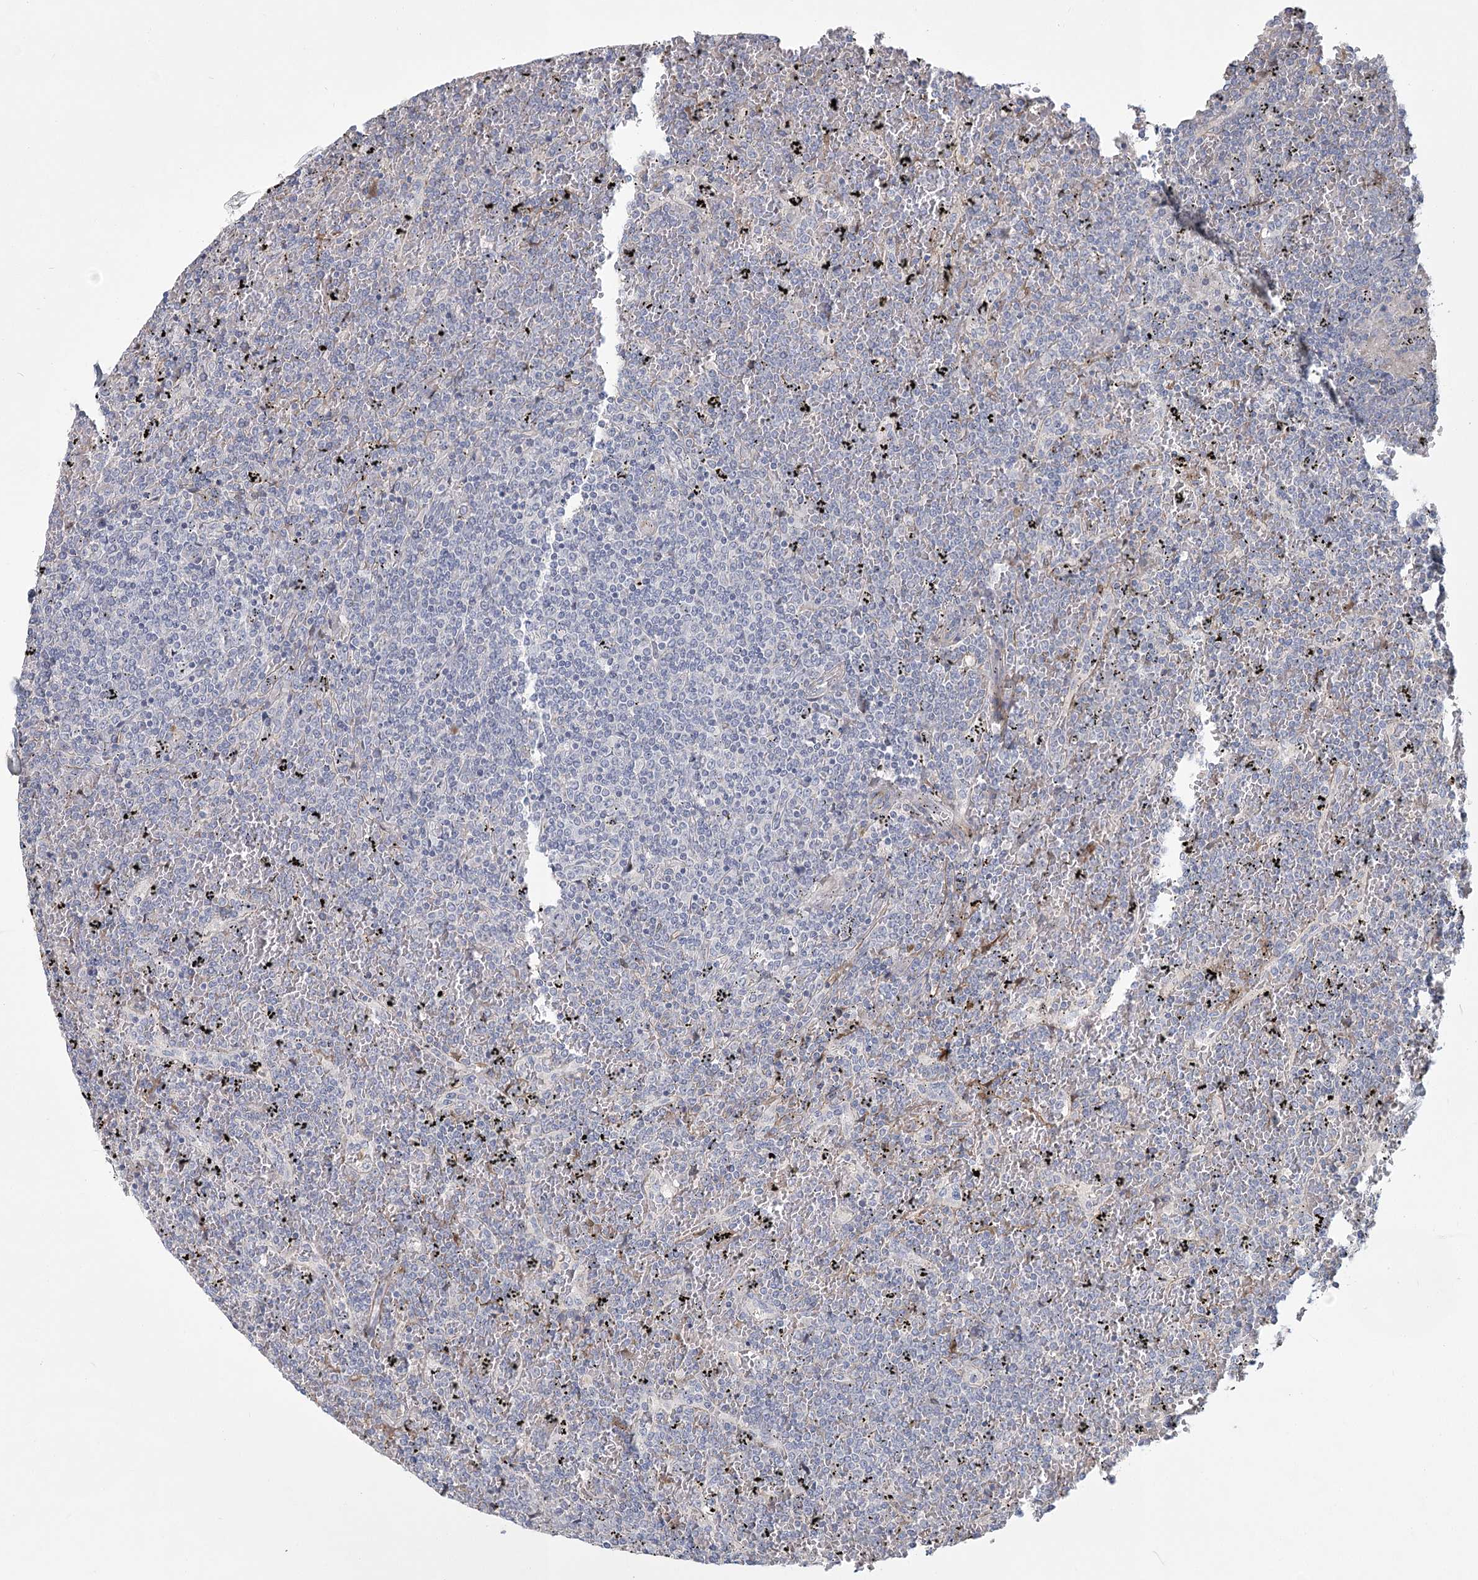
{"staining": {"intensity": "negative", "quantity": "none", "location": "none"}, "tissue": "lymphoma", "cell_type": "Tumor cells", "image_type": "cancer", "snomed": [{"axis": "morphology", "description": "Malignant lymphoma, non-Hodgkin's type, Low grade"}, {"axis": "topography", "description": "Spleen"}], "caption": "High power microscopy histopathology image of an immunohistochemistry (IHC) photomicrograph of malignant lymphoma, non-Hodgkin's type (low-grade), revealing no significant expression in tumor cells.", "gene": "CNTLN", "patient": {"sex": "female", "age": 19}}